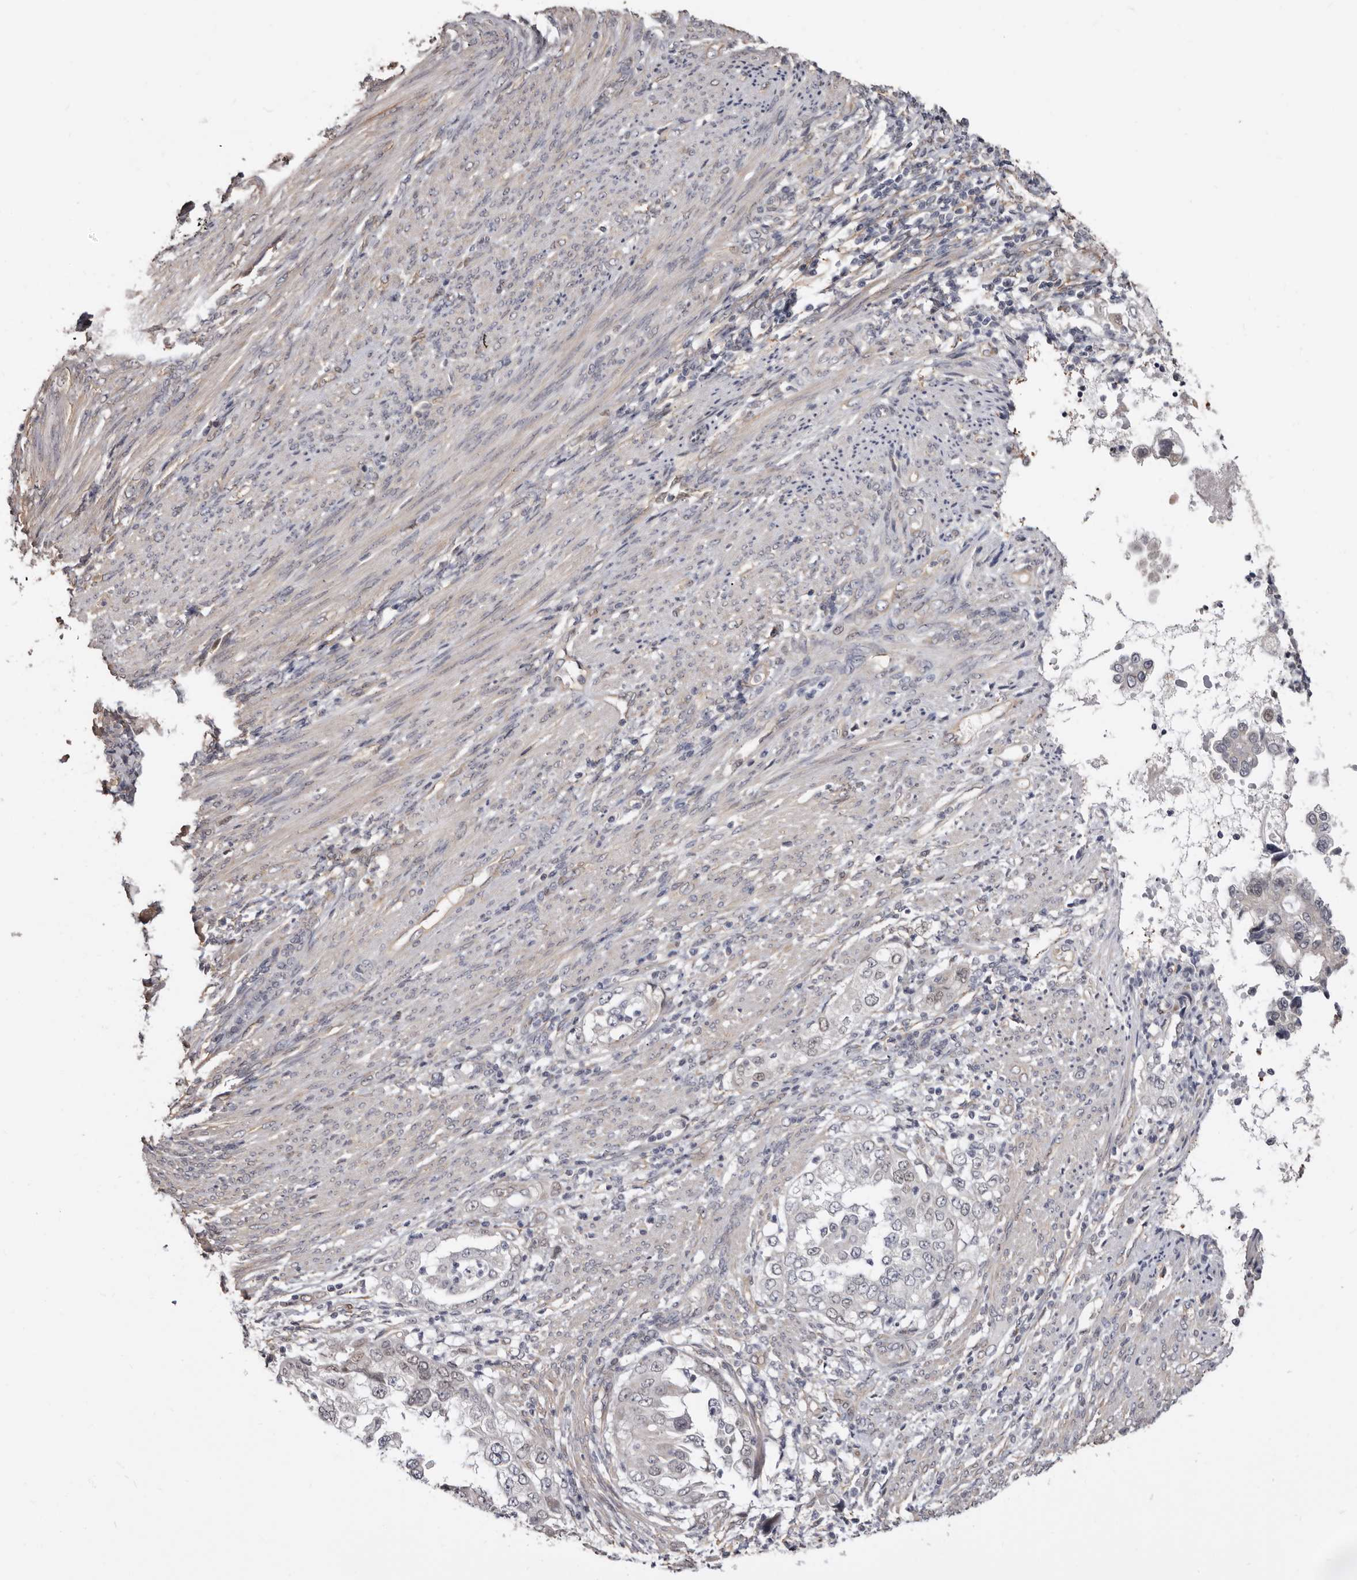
{"staining": {"intensity": "negative", "quantity": "none", "location": "none"}, "tissue": "endometrial cancer", "cell_type": "Tumor cells", "image_type": "cancer", "snomed": [{"axis": "morphology", "description": "Adenocarcinoma, NOS"}, {"axis": "topography", "description": "Endometrium"}], "caption": "High power microscopy micrograph of an immunohistochemistry histopathology image of endometrial cancer (adenocarcinoma), revealing no significant expression in tumor cells. (DAB immunohistochemistry with hematoxylin counter stain).", "gene": "KHDRBS2", "patient": {"sex": "female", "age": 85}}